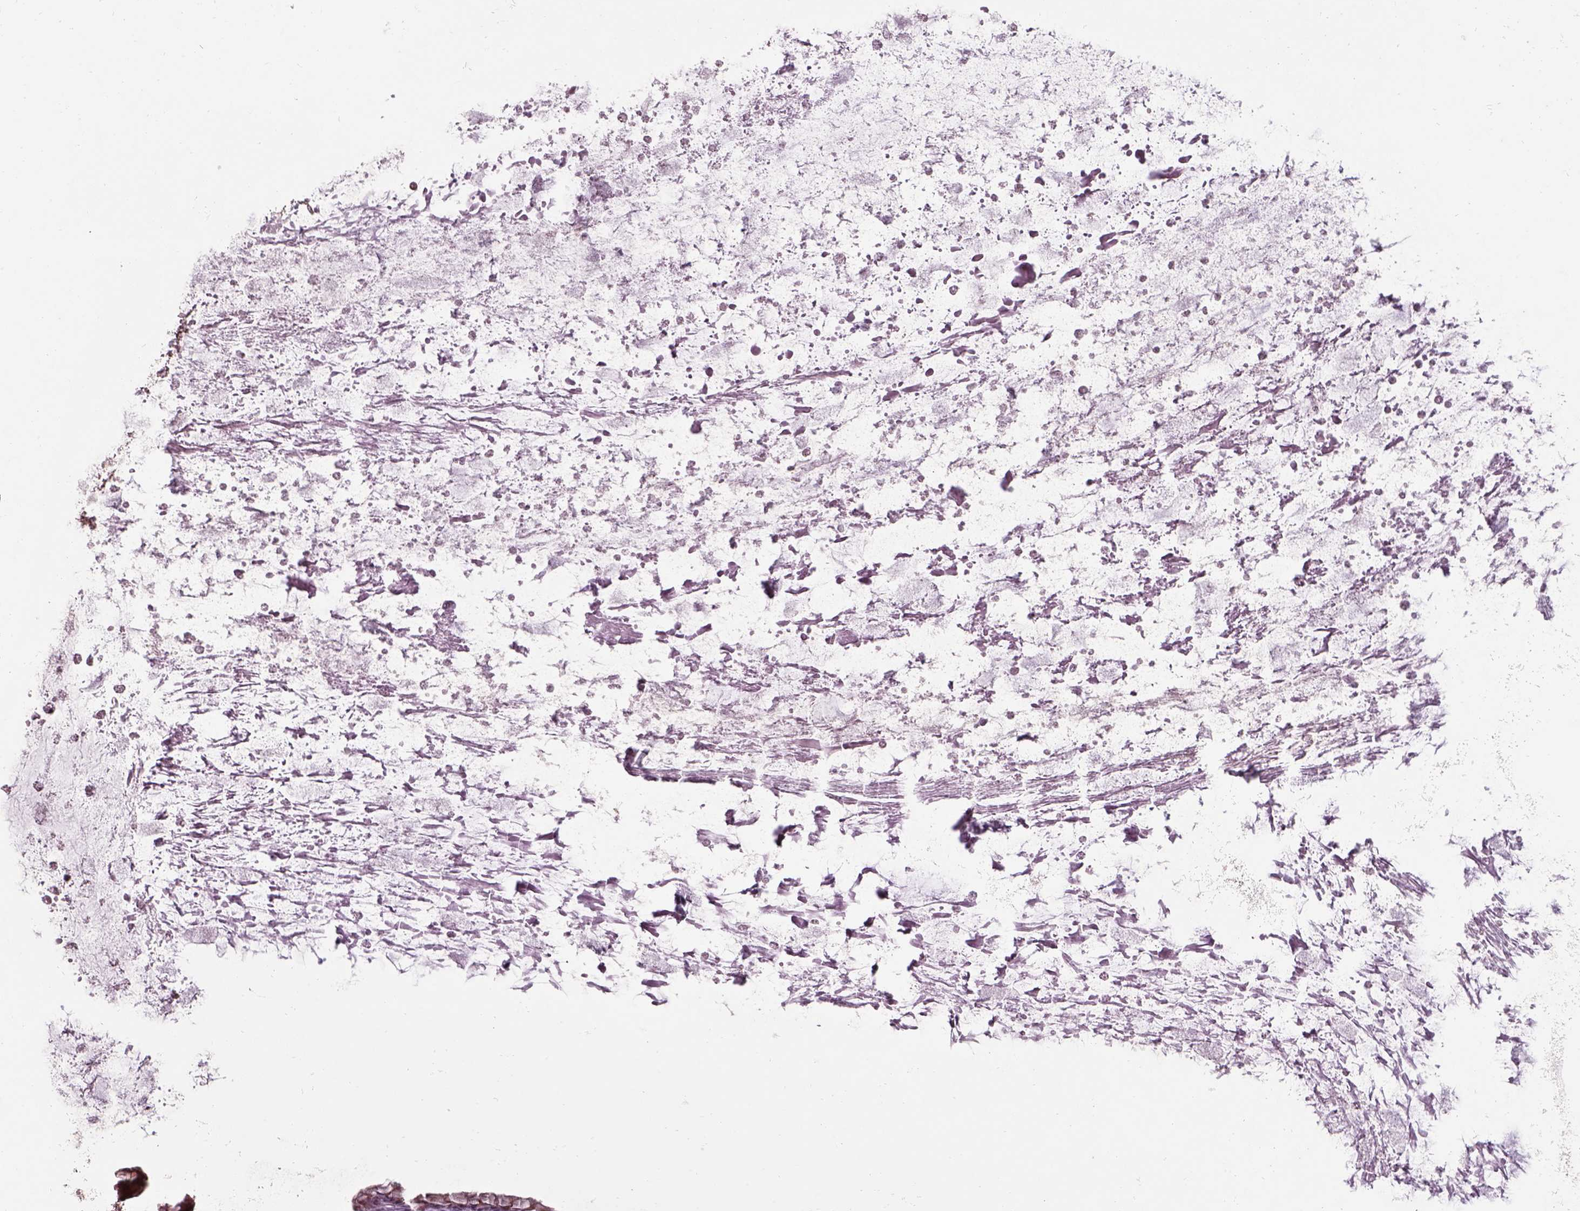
{"staining": {"intensity": "moderate", "quantity": ">75%", "location": "cytoplasmic/membranous"}, "tissue": "ovarian cancer", "cell_type": "Tumor cells", "image_type": "cancer", "snomed": [{"axis": "morphology", "description": "Cystadenocarcinoma, mucinous, NOS"}, {"axis": "topography", "description": "Ovary"}], "caption": "Ovarian cancer stained with a brown dye exhibits moderate cytoplasmic/membranous positive positivity in approximately >75% of tumor cells.", "gene": "CHMP3", "patient": {"sex": "female", "age": 67}}